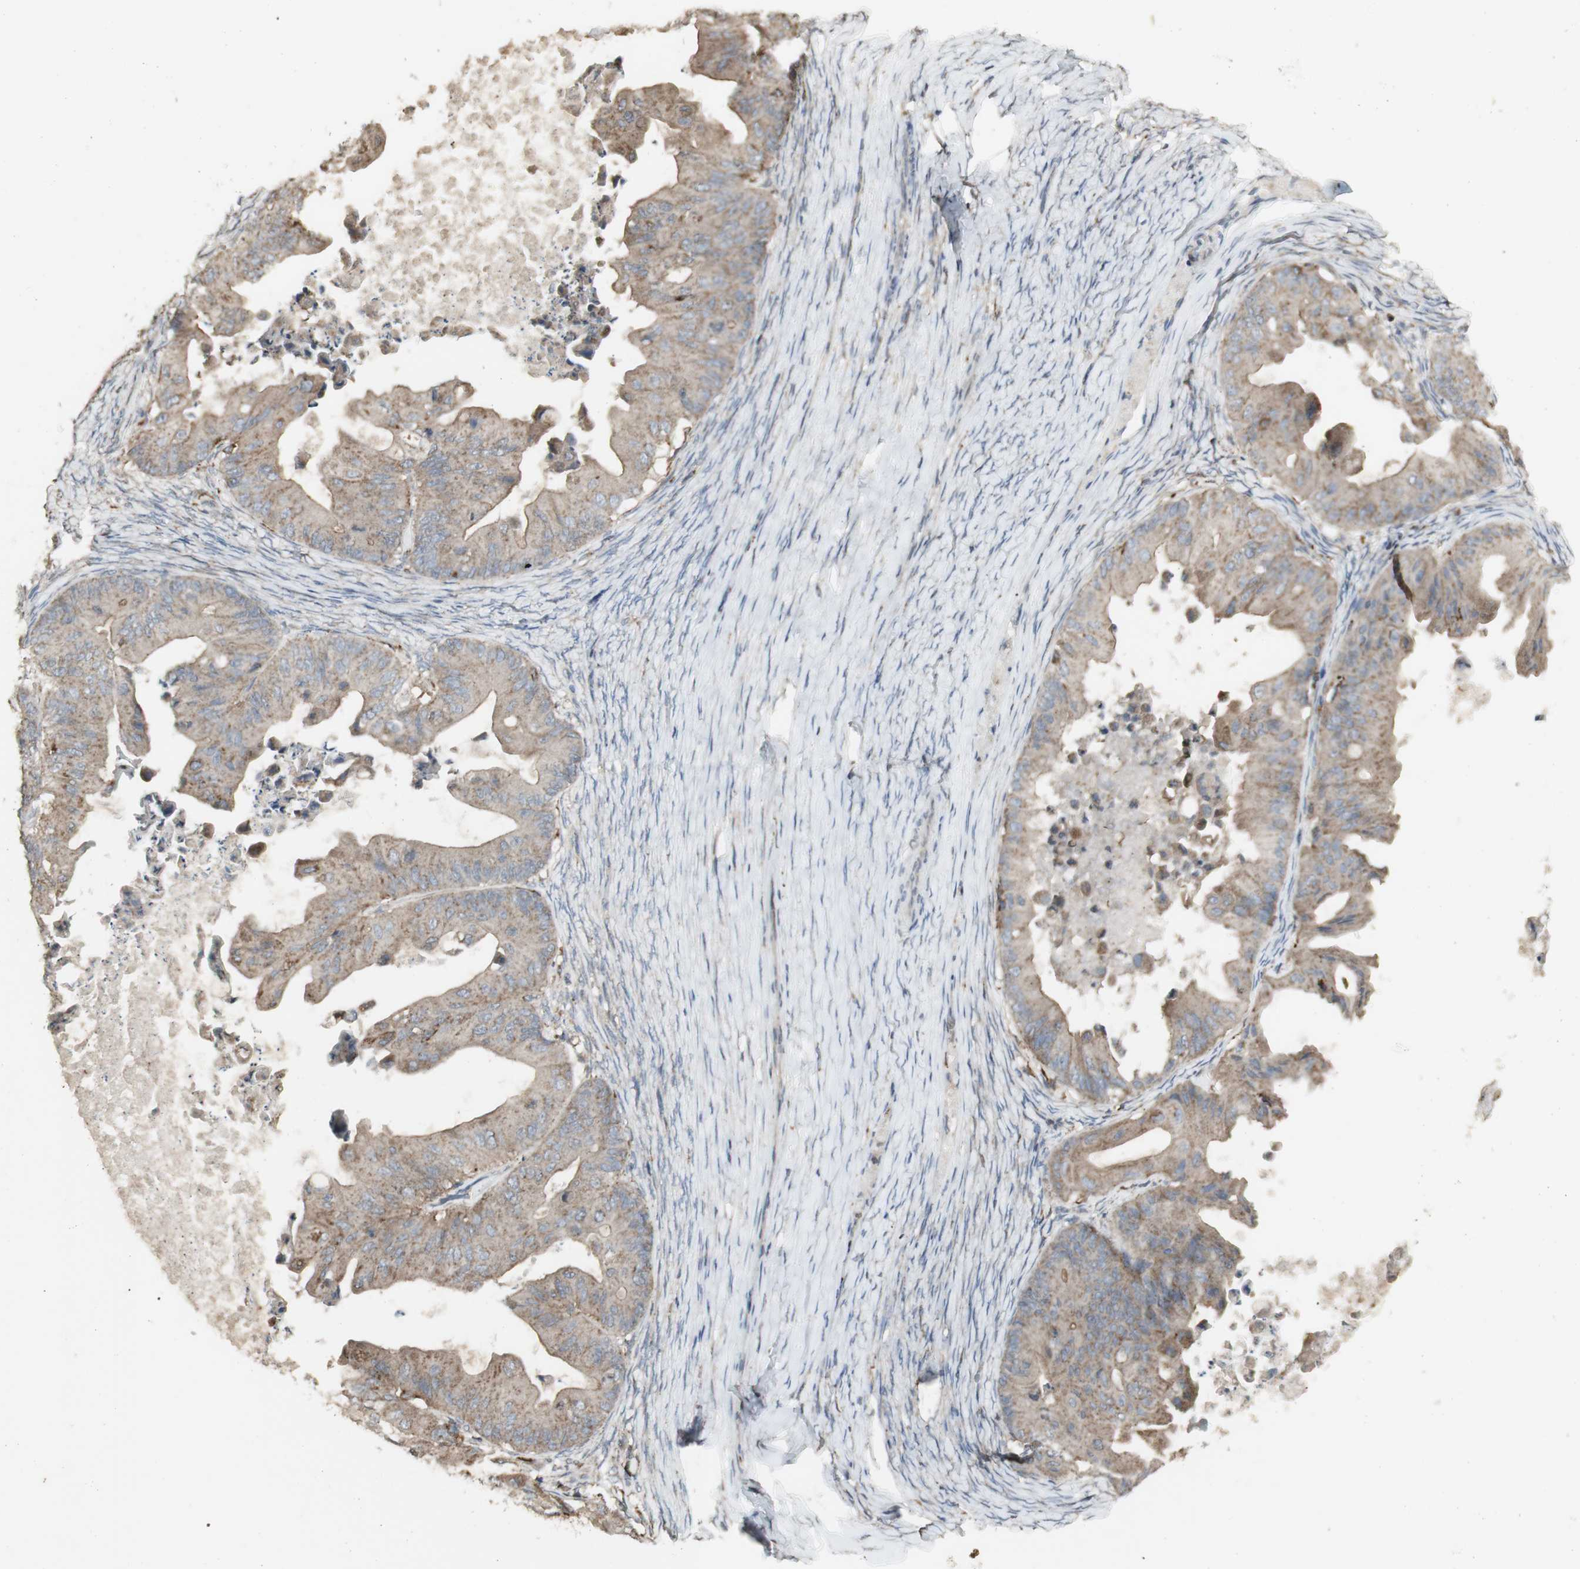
{"staining": {"intensity": "weak", "quantity": ">75%", "location": "cytoplasmic/membranous"}, "tissue": "ovarian cancer", "cell_type": "Tumor cells", "image_type": "cancer", "snomed": [{"axis": "morphology", "description": "Cystadenocarcinoma, mucinous, NOS"}, {"axis": "topography", "description": "Ovary"}], "caption": "High-power microscopy captured an immunohistochemistry micrograph of ovarian cancer (mucinous cystadenocarcinoma), revealing weak cytoplasmic/membranous positivity in approximately >75% of tumor cells. Using DAB (3,3'-diaminobenzidine) (brown) and hematoxylin (blue) stains, captured at high magnification using brightfield microscopy.", "gene": "ATP6V1E1", "patient": {"sex": "female", "age": 37}}